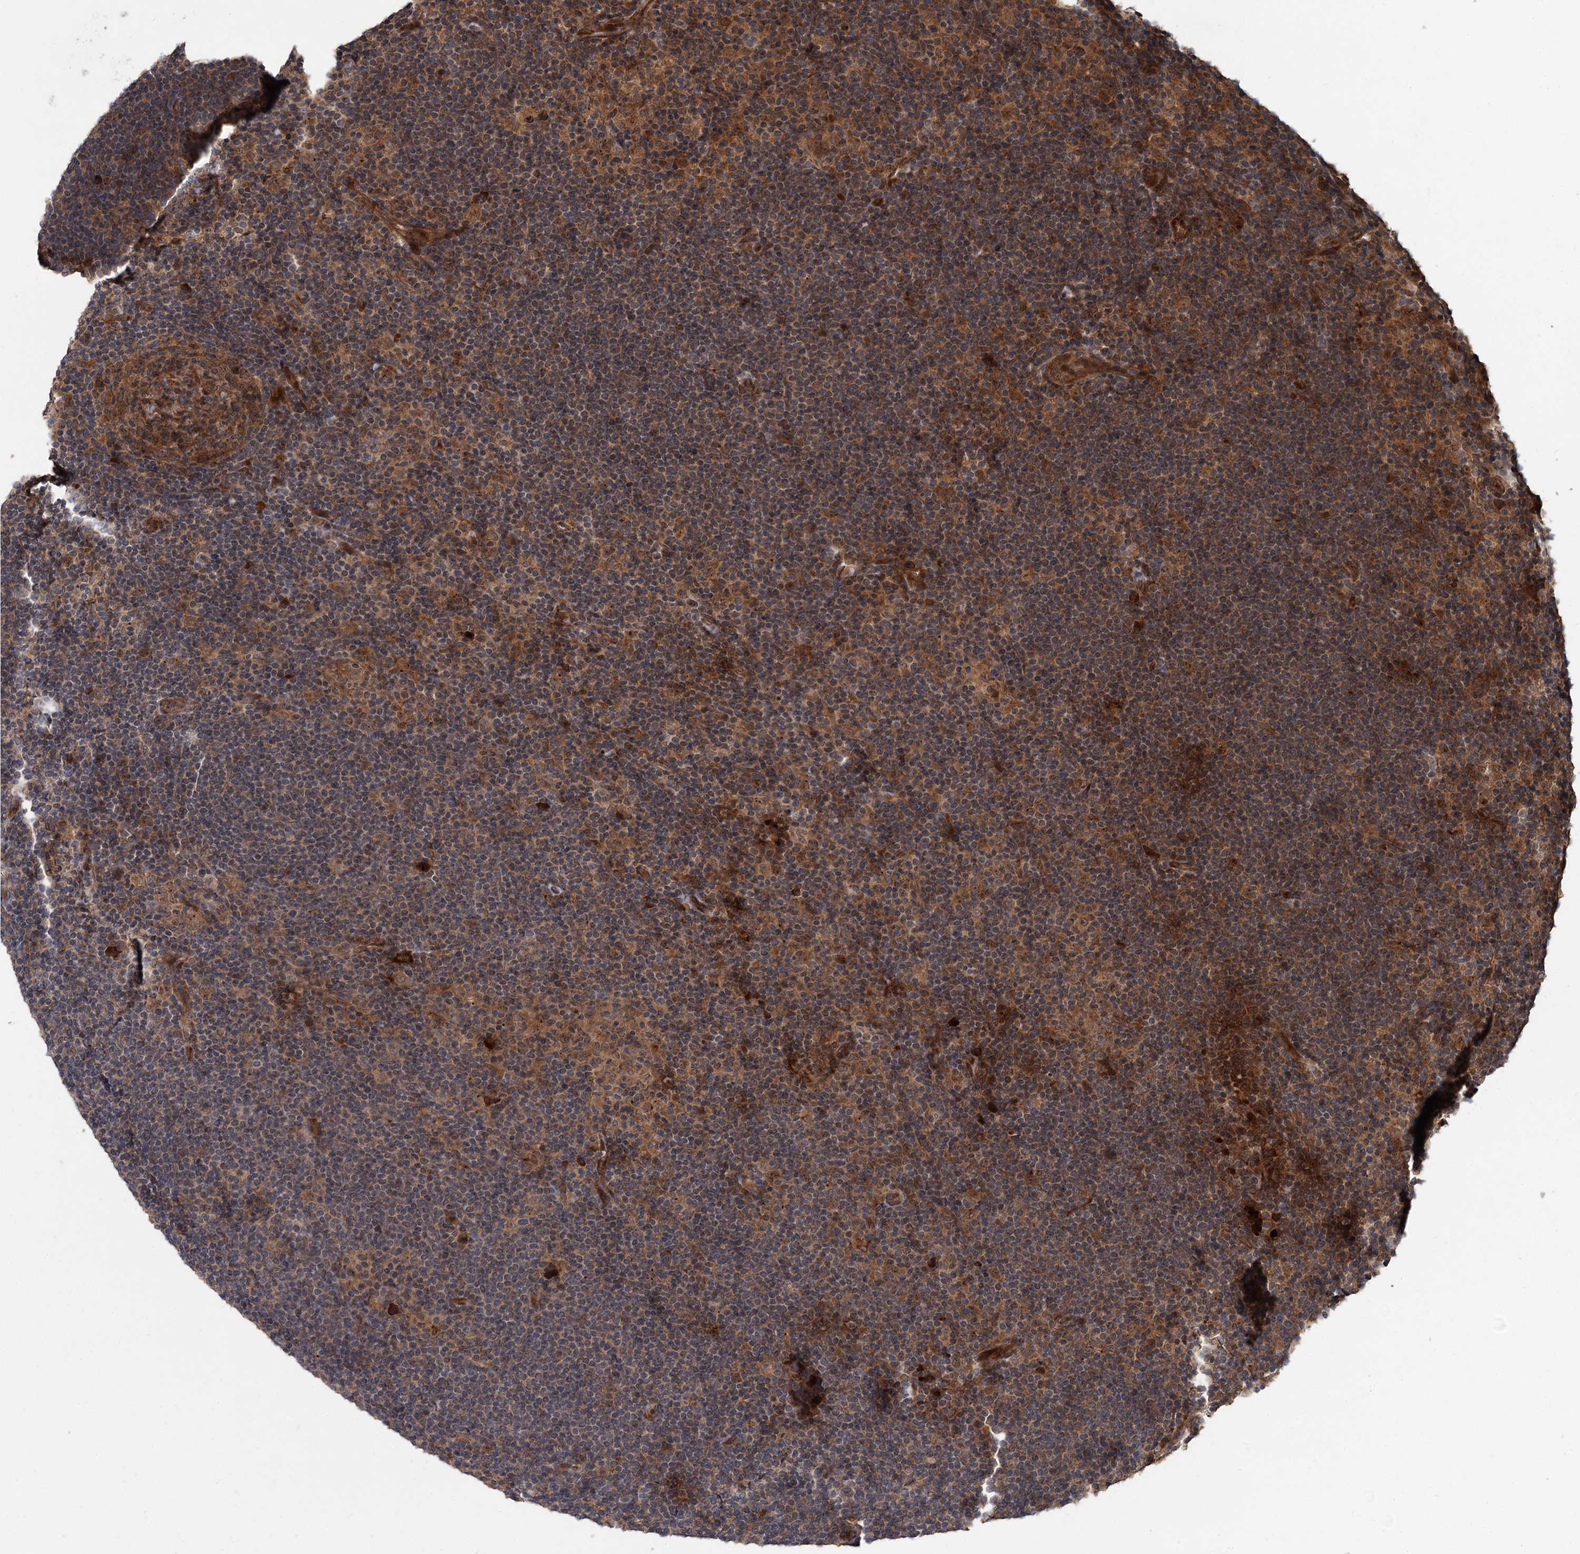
{"staining": {"intensity": "weak", "quantity": ">75%", "location": "cytoplasmic/membranous,nuclear"}, "tissue": "lymphoma", "cell_type": "Tumor cells", "image_type": "cancer", "snomed": [{"axis": "morphology", "description": "Hodgkin's disease, NOS"}, {"axis": "topography", "description": "Lymph node"}], "caption": "Hodgkin's disease stained for a protein exhibits weak cytoplasmic/membranous and nuclear positivity in tumor cells.", "gene": "KANSL2", "patient": {"sex": "female", "age": 57}}